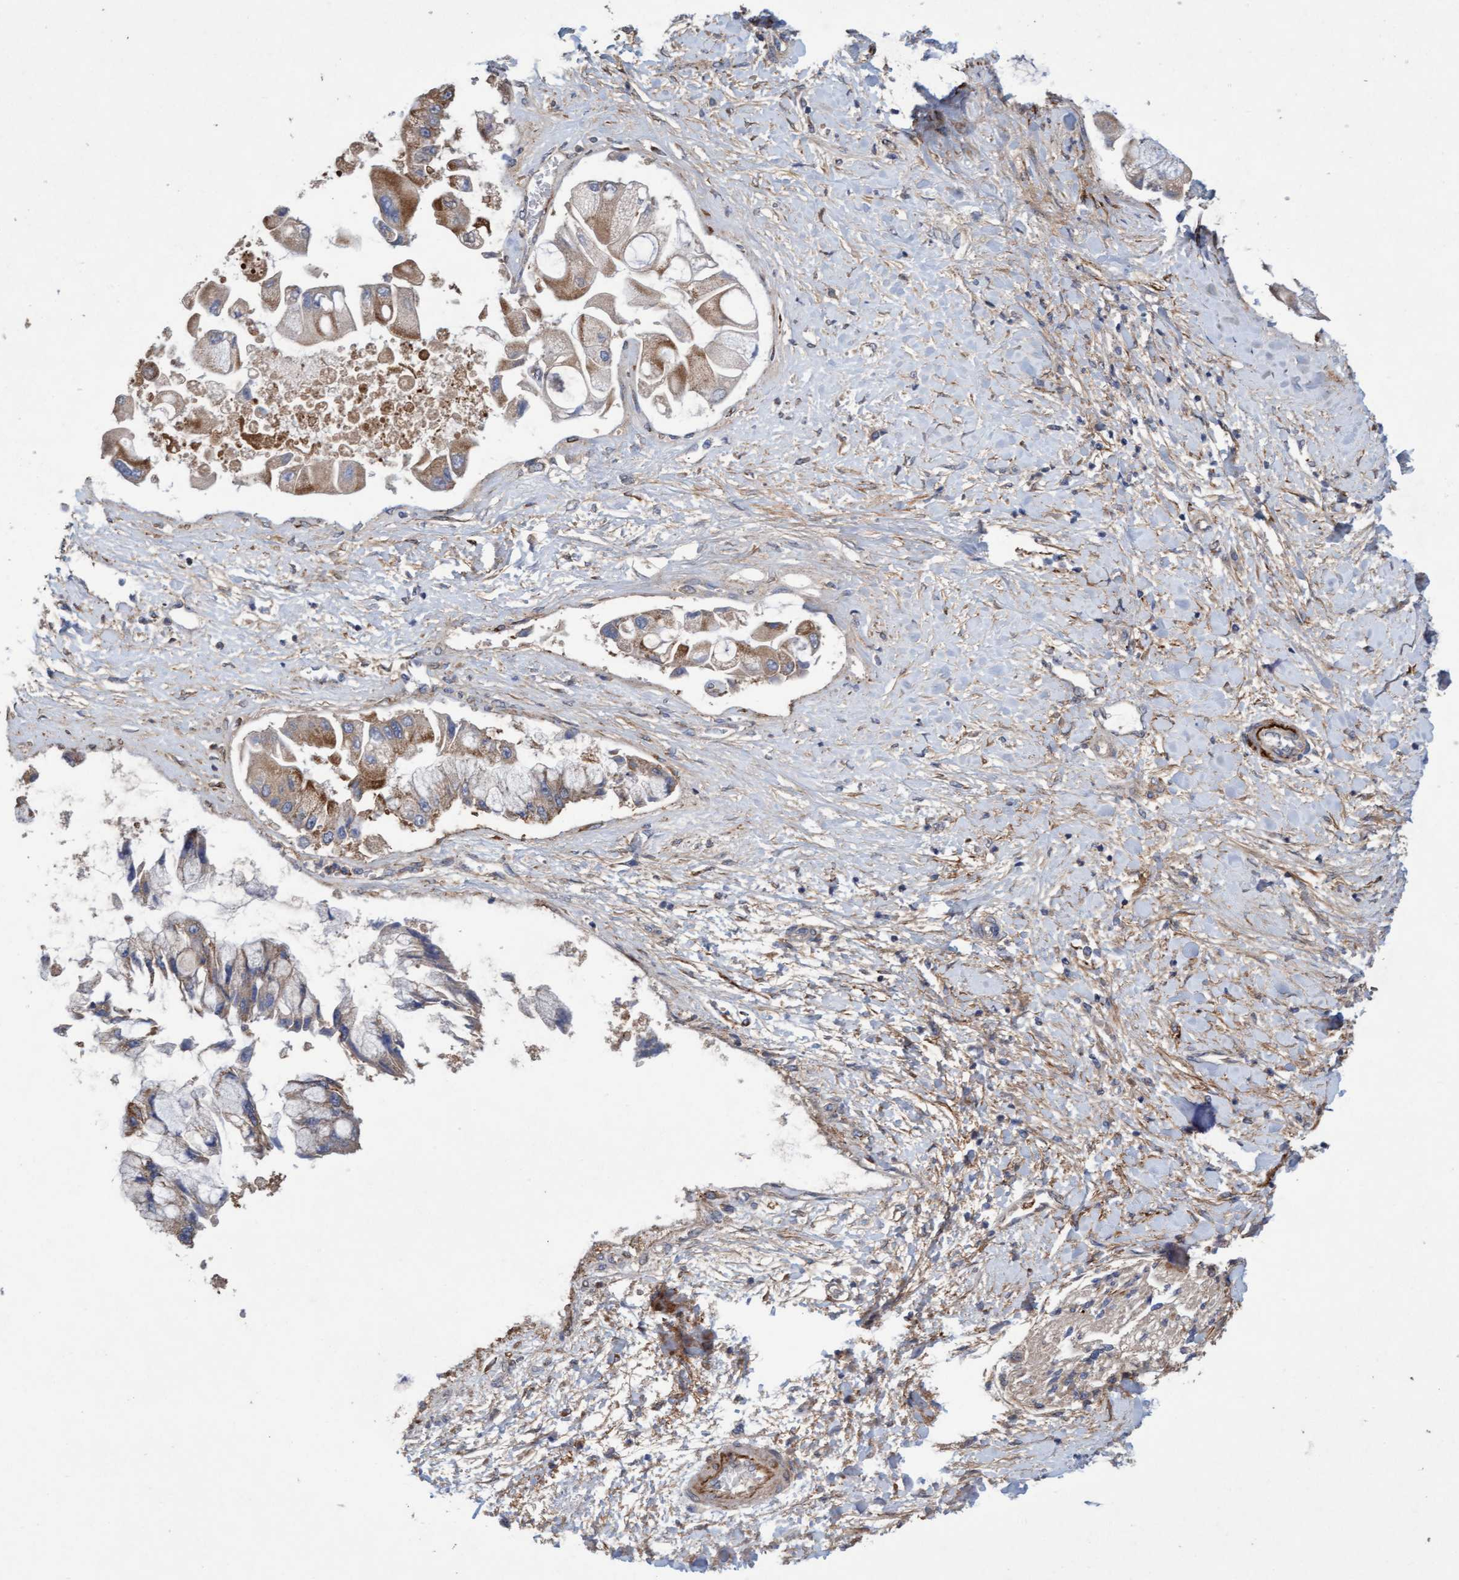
{"staining": {"intensity": "moderate", "quantity": "25%-75%", "location": "cytoplasmic/membranous"}, "tissue": "liver cancer", "cell_type": "Tumor cells", "image_type": "cancer", "snomed": [{"axis": "morphology", "description": "Cholangiocarcinoma"}, {"axis": "topography", "description": "Liver"}], "caption": "Human liver cancer (cholangiocarcinoma) stained with a protein marker reveals moderate staining in tumor cells.", "gene": "DDHD2", "patient": {"sex": "male", "age": 50}}